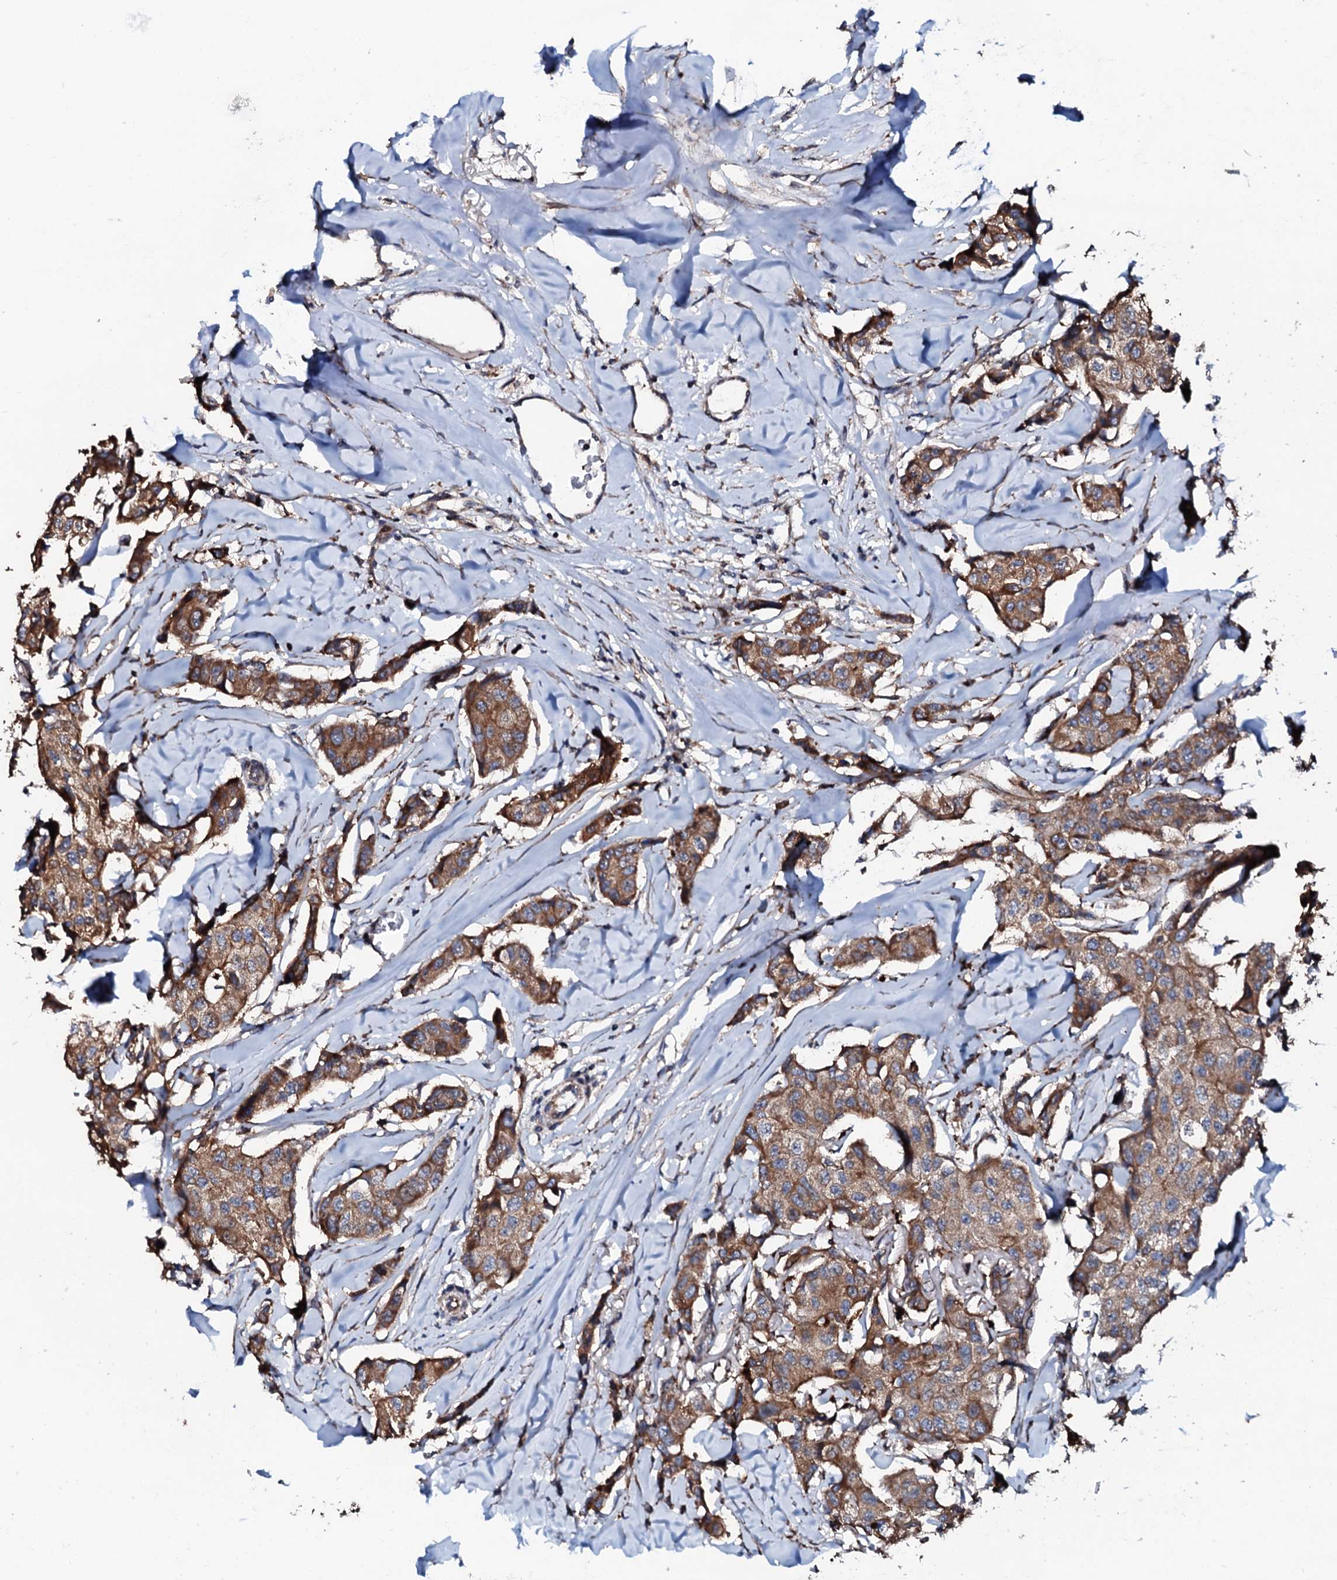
{"staining": {"intensity": "moderate", "quantity": ">75%", "location": "cytoplasmic/membranous"}, "tissue": "breast cancer", "cell_type": "Tumor cells", "image_type": "cancer", "snomed": [{"axis": "morphology", "description": "Duct carcinoma"}, {"axis": "topography", "description": "Breast"}], "caption": "Immunohistochemistry of human breast cancer reveals medium levels of moderate cytoplasmic/membranous staining in approximately >75% of tumor cells.", "gene": "SDHAF2", "patient": {"sex": "female", "age": 80}}